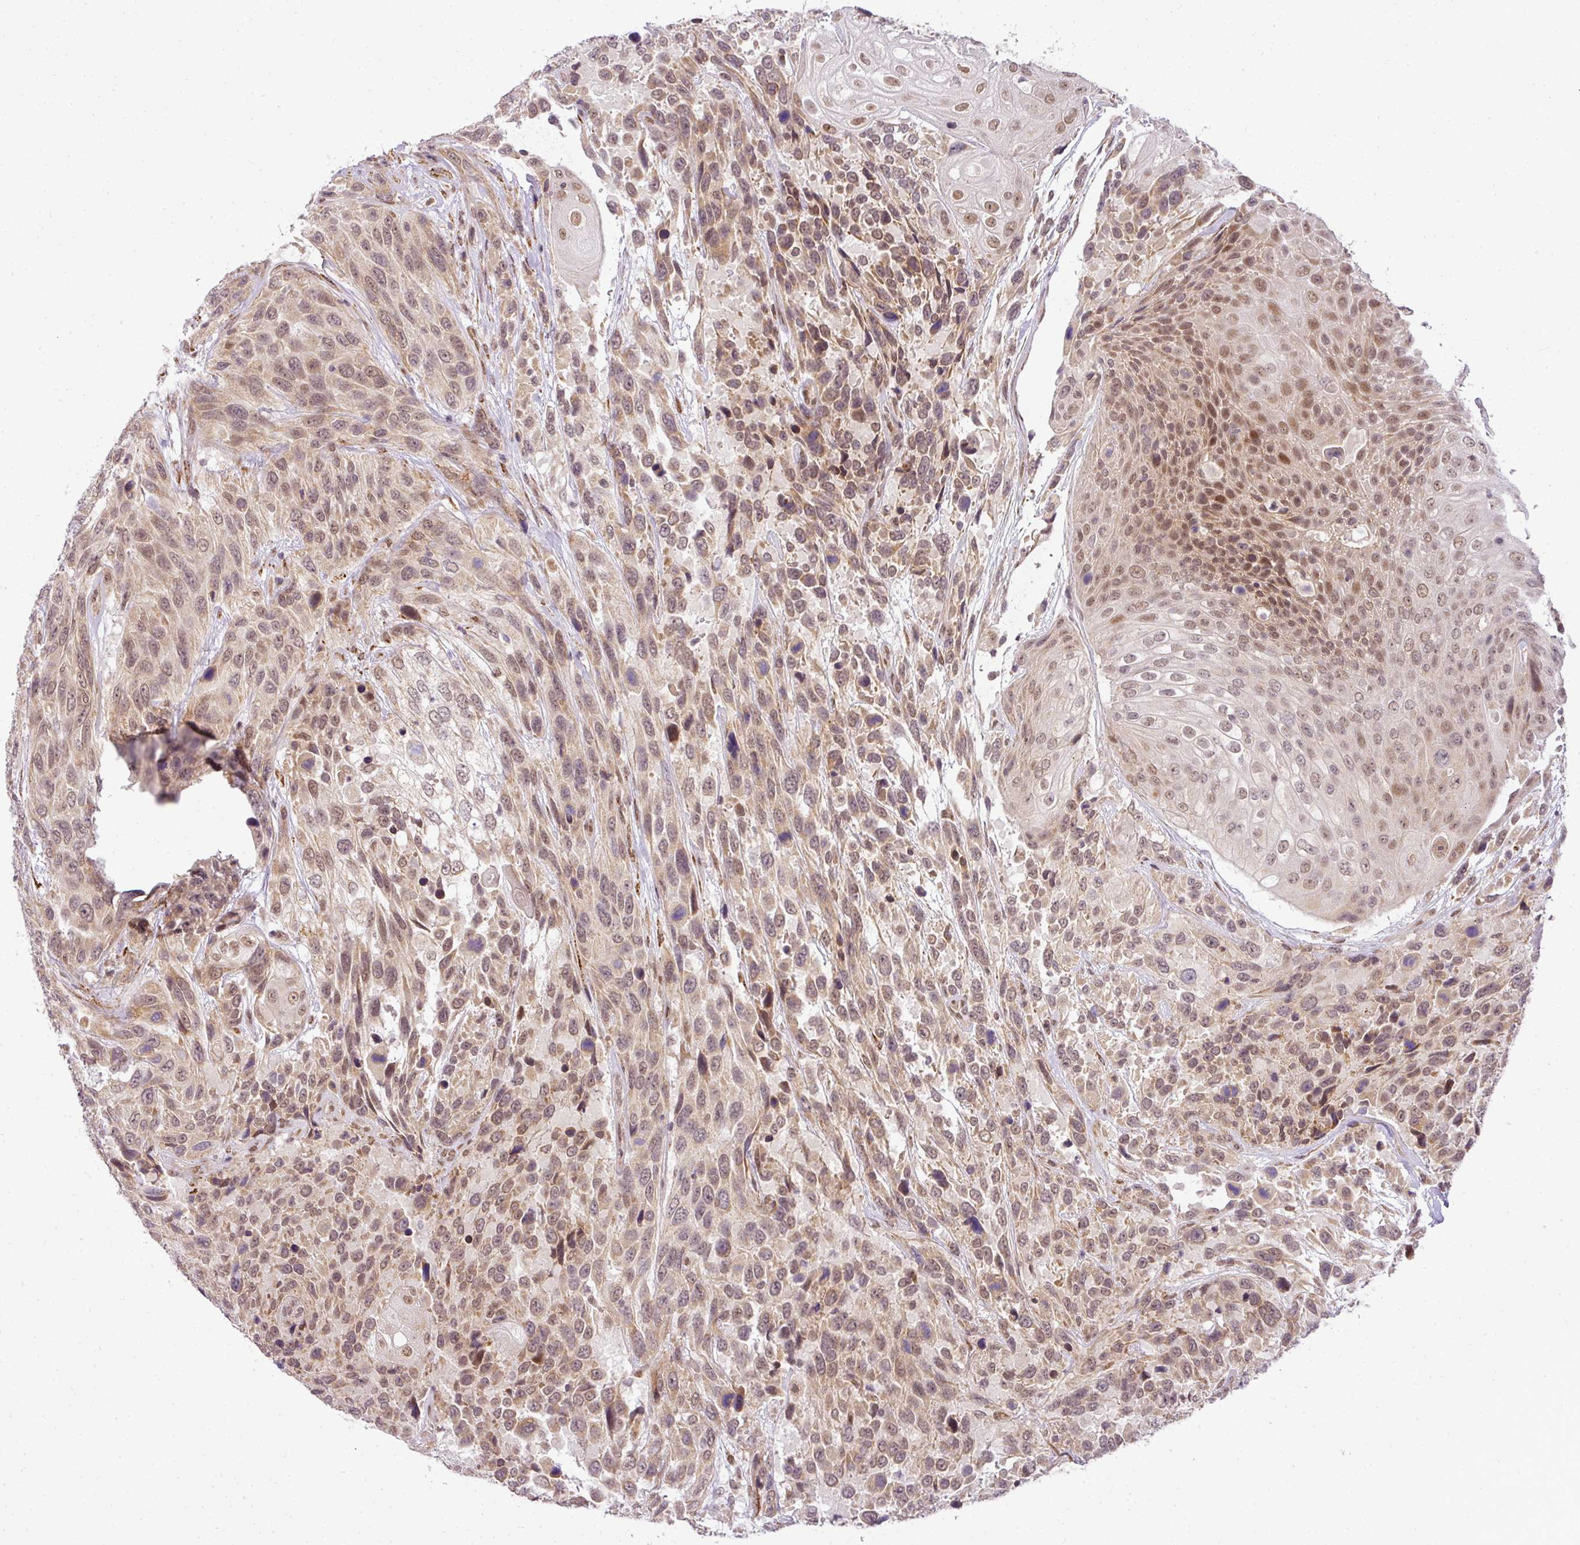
{"staining": {"intensity": "moderate", "quantity": ">75%", "location": "cytoplasmic/membranous,nuclear"}, "tissue": "urothelial cancer", "cell_type": "Tumor cells", "image_type": "cancer", "snomed": [{"axis": "morphology", "description": "Urothelial carcinoma, High grade"}, {"axis": "topography", "description": "Urinary bladder"}], "caption": "Moderate cytoplasmic/membranous and nuclear protein expression is identified in approximately >75% of tumor cells in urothelial cancer.", "gene": "C1orf226", "patient": {"sex": "female", "age": 70}}